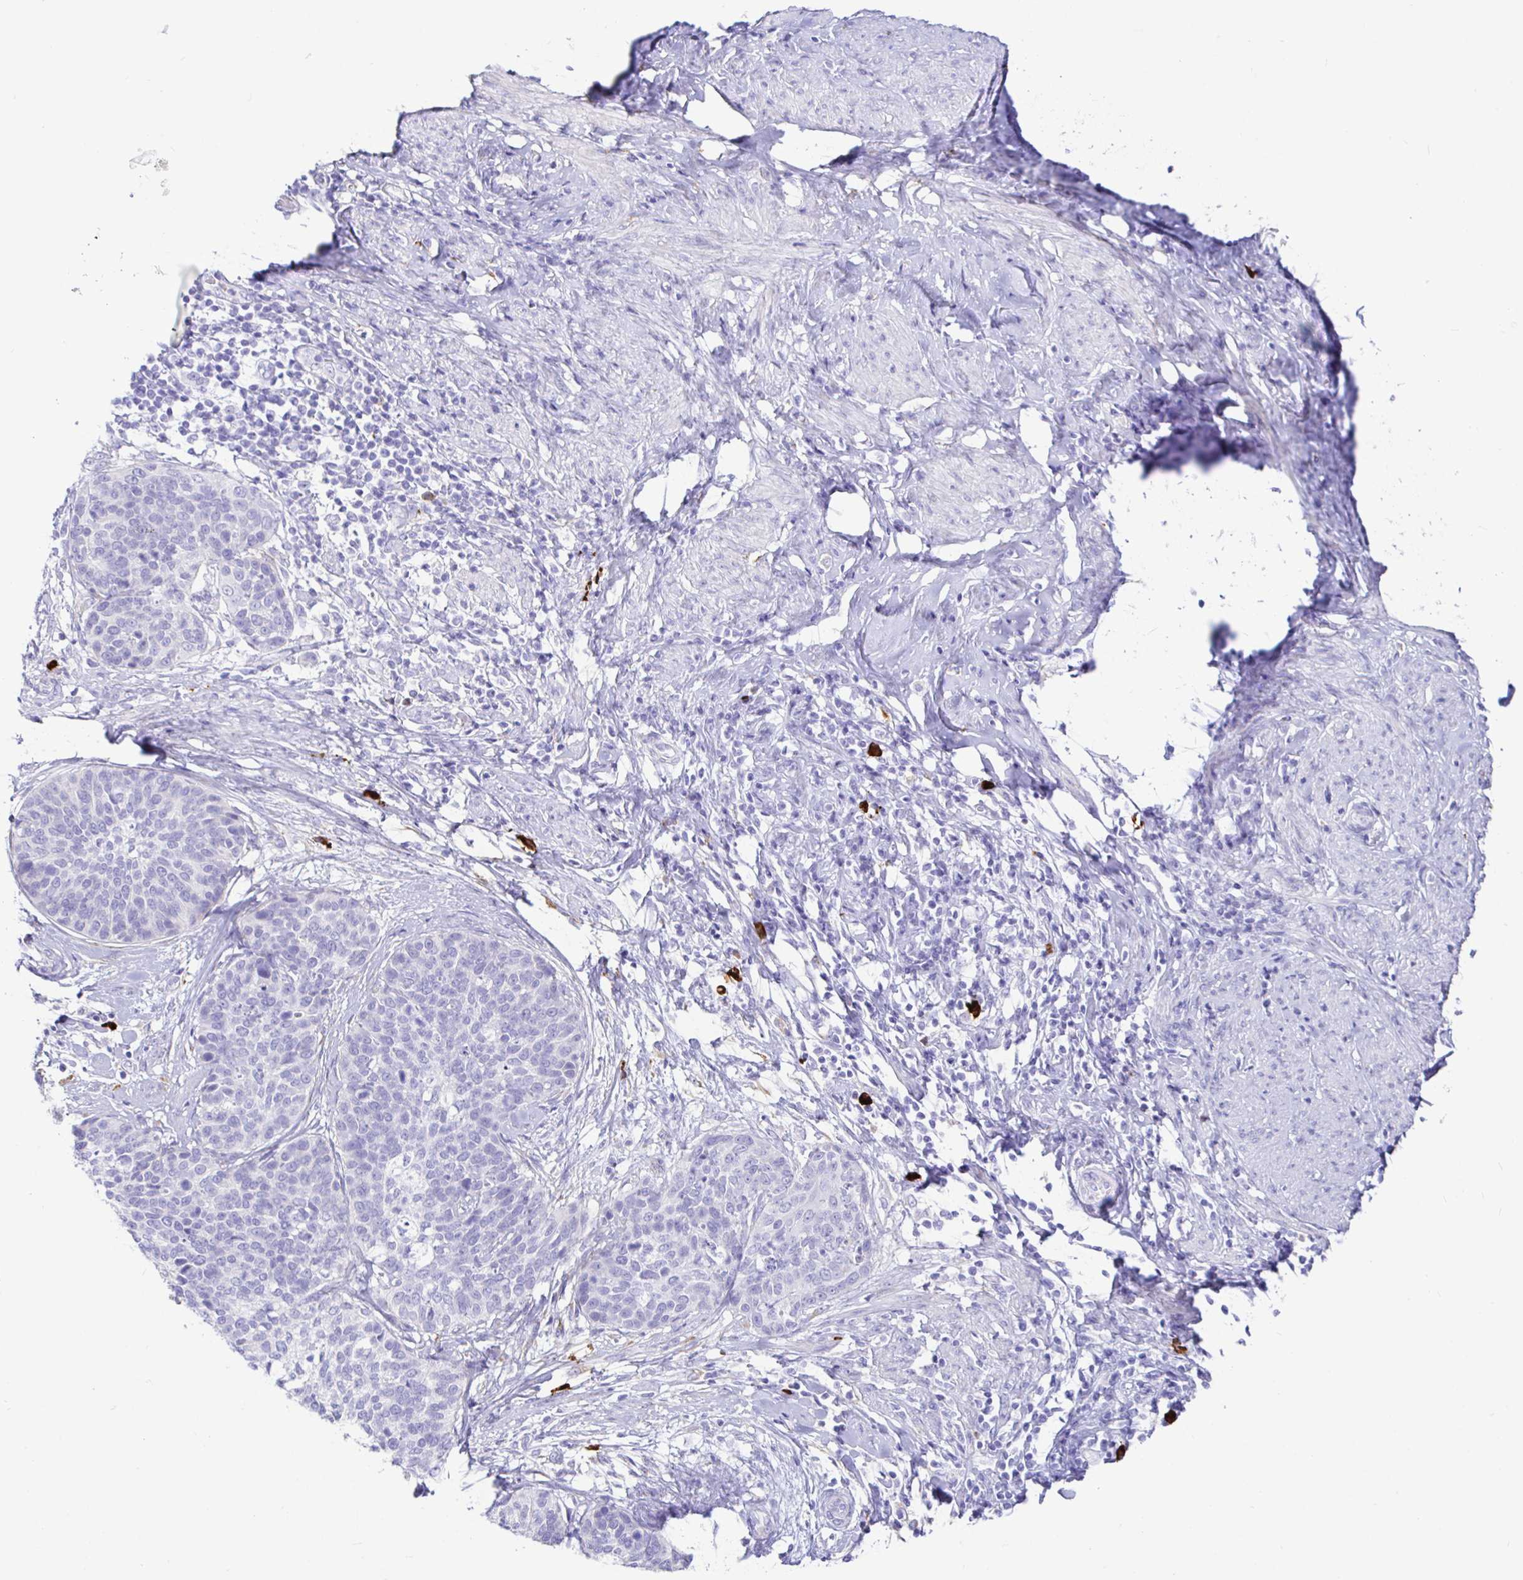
{"staining": {"intensity": "negative", "quantity": "none", "location": "none"}, "tissue": "cervical cancer", "cell_type": "Tumor cells", "image_type": "cancer", "snomed": [{"axis": "morphology", "description": "Squamous cell carcinoma, NOS"}, {"axis": "topography", "description": "Cervix"}], "caption": "The micrograph shows no staining of tumor cells in cervical cancer (squamous cell carcinoma).", "gene": "CCDC62", "patient": {"sex": "female", "age": 69}}